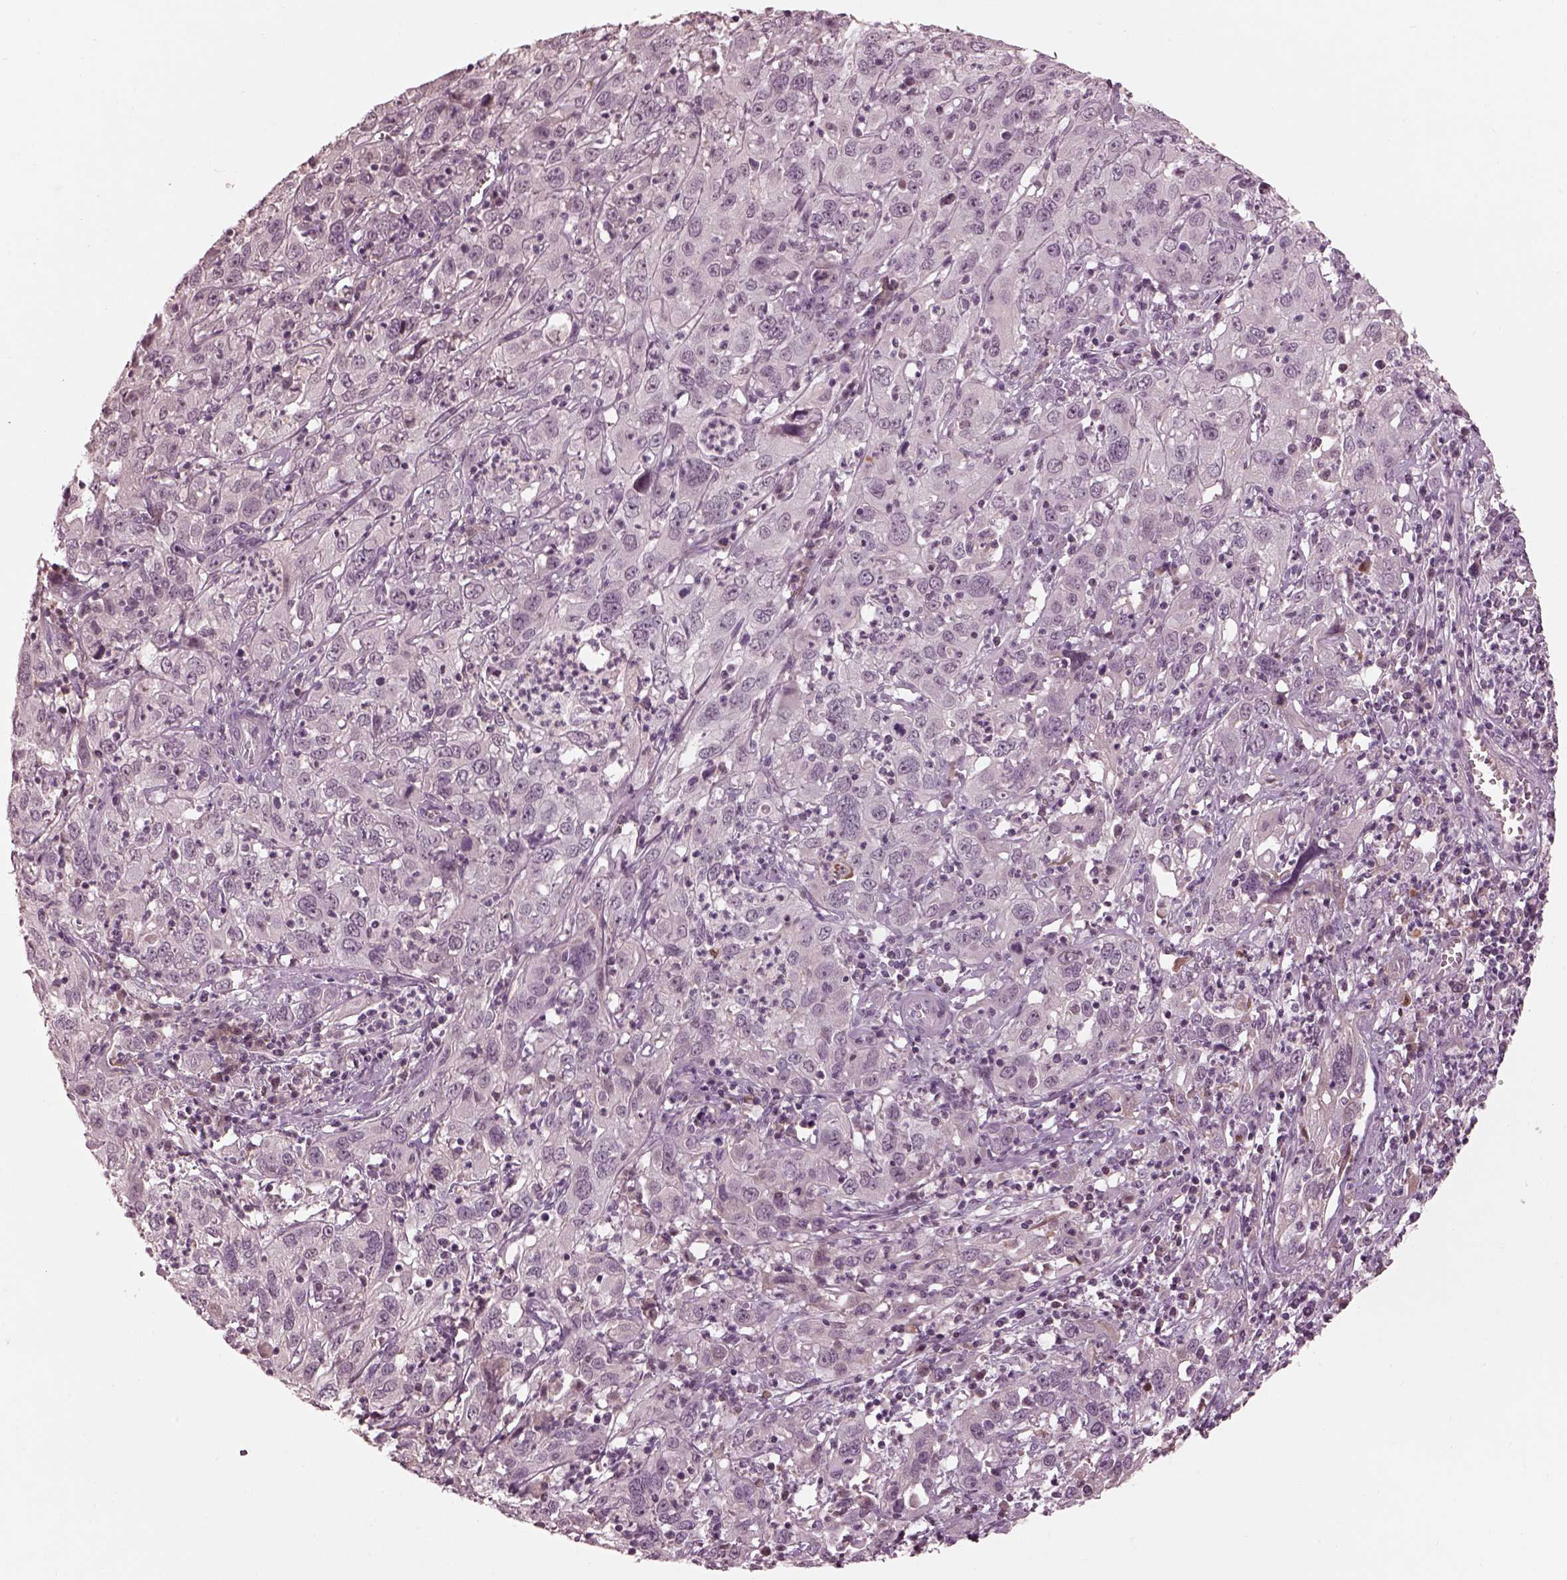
{"staining": {"intensity": "negative", "quantity": "none", "location": "none"}, "tissue": "cervical cancer", "cell_type": "Tumor cells", "image_type": "cancer", "snomed": [{"axis": "morphology", "description": "Squamous cell carcinoma, NOS"}, {"axis": "topography", "description": "Cervix"}], "caption": "Tumor cells are negative for brown protein staining in cervical squamous cell carcinoma.", "gene": "KCNA2", "patient": {"sex": "female", "age": 32}}